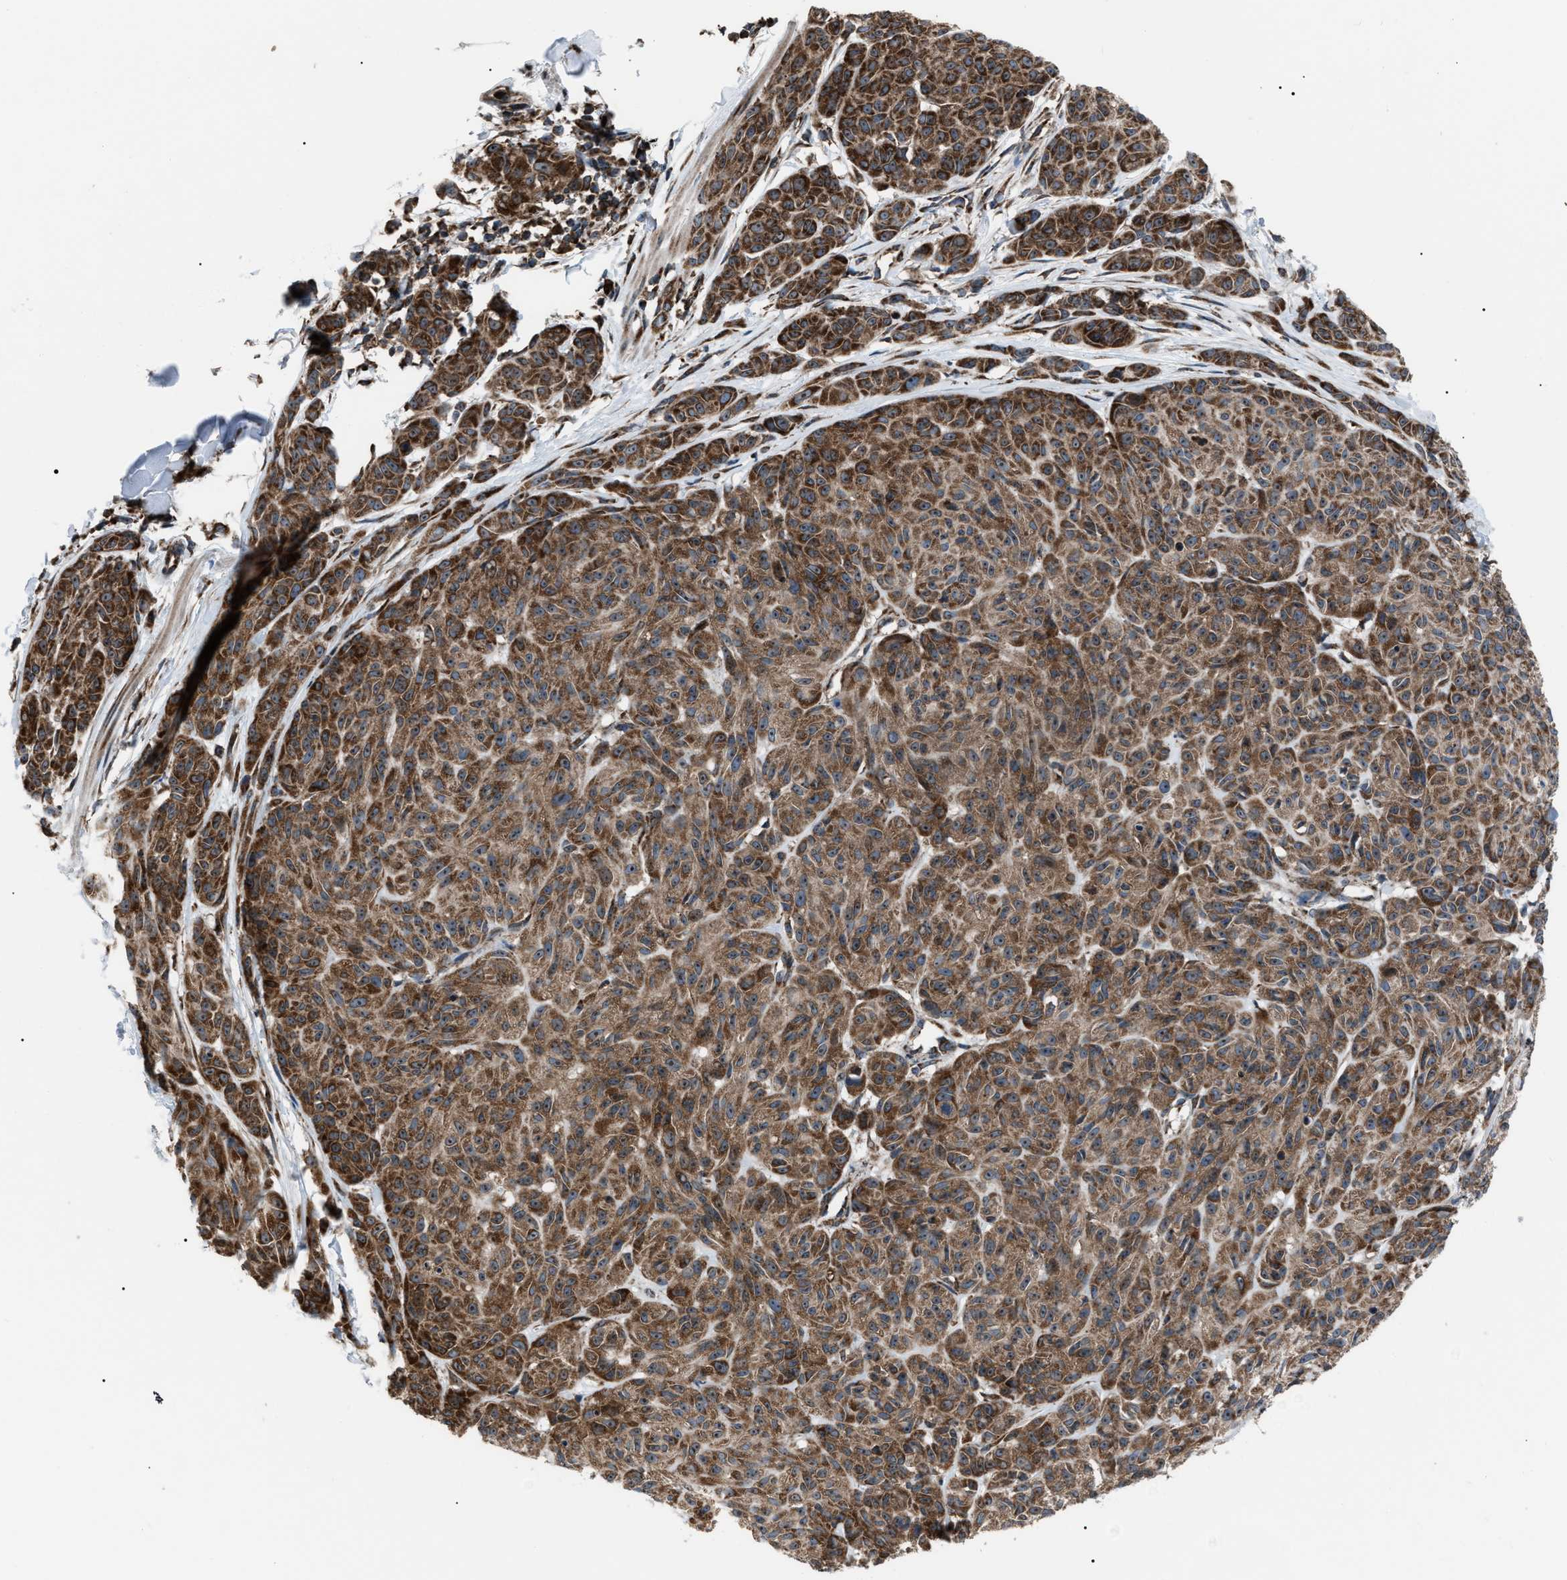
{"staining": {"intensity": "strong", "quantity": ">75%", "location": "cytoplasmic/membranous"}, "tissue": "melanoma", "cell_type": "Tumor cells", "image_type": "cancer", "snomed": [{"axis": "morphology", "description": "Malignant melanoma, NOS"}, {"axis": "topography", "description": "Skin"}], "caption": "An immunohistochemistry histopathology image of neoplastic tissue is shown. Protein staining in brown highlights strong cytoplasmic/membranous positivity in malignant melanoma within tumor cells.", "gene": "AGO2", "patient": {"sex": "male", "age": 62}}